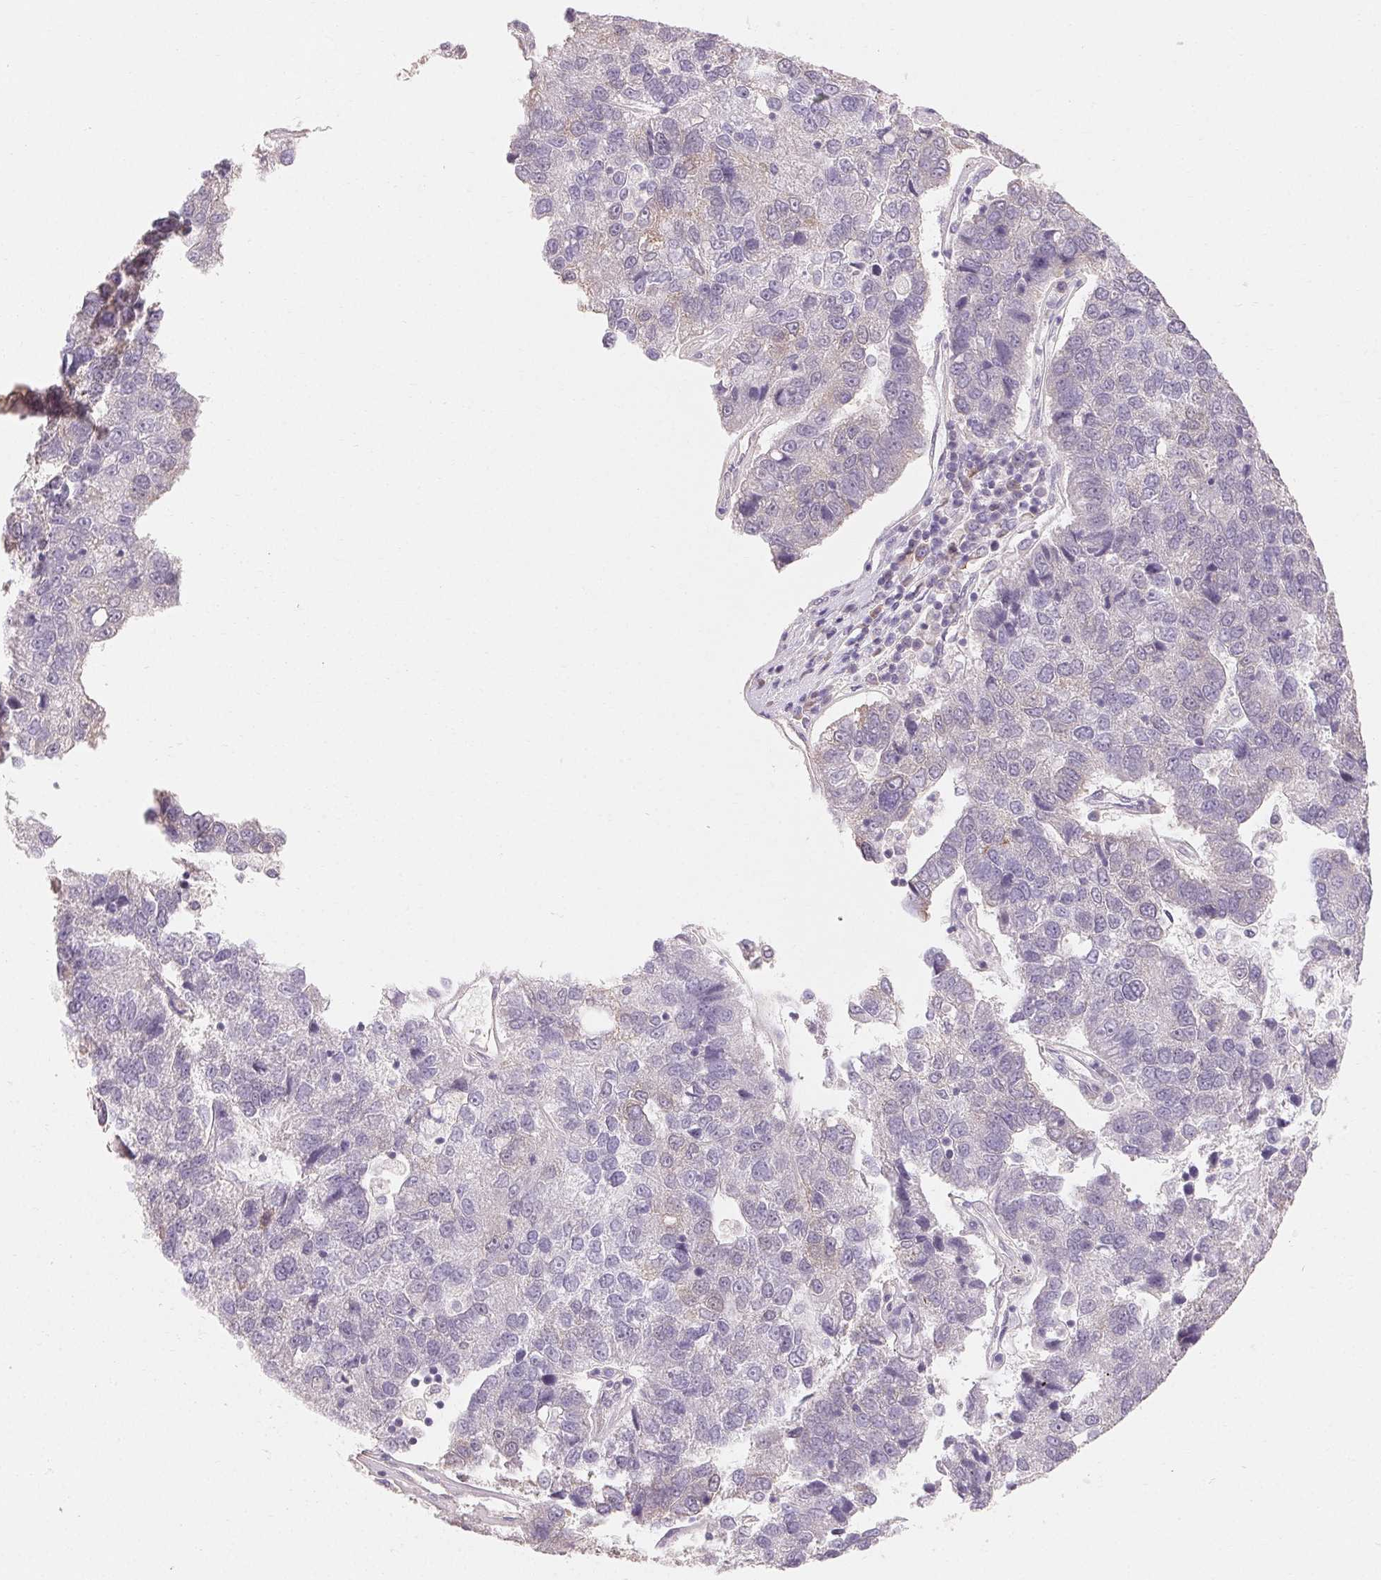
{"staining": {"intensity": "negative", "quantity": "none", "location": "none"}, "tissue": "pancreatic cancer", "cell_type": "Tumor cells", "image_type": "cancer", "snomed": [{"axis": "morphology", "description": "Adenocarcinoma, NOS"}, {"axis": "topography", "description": "Pancreas"}], "caption": "IHC of human pancreatic cancer demonstrates no positivity in tumor cells.", "gene": "MAP7D2", "patient": {"sex": "female", "age": 61}}